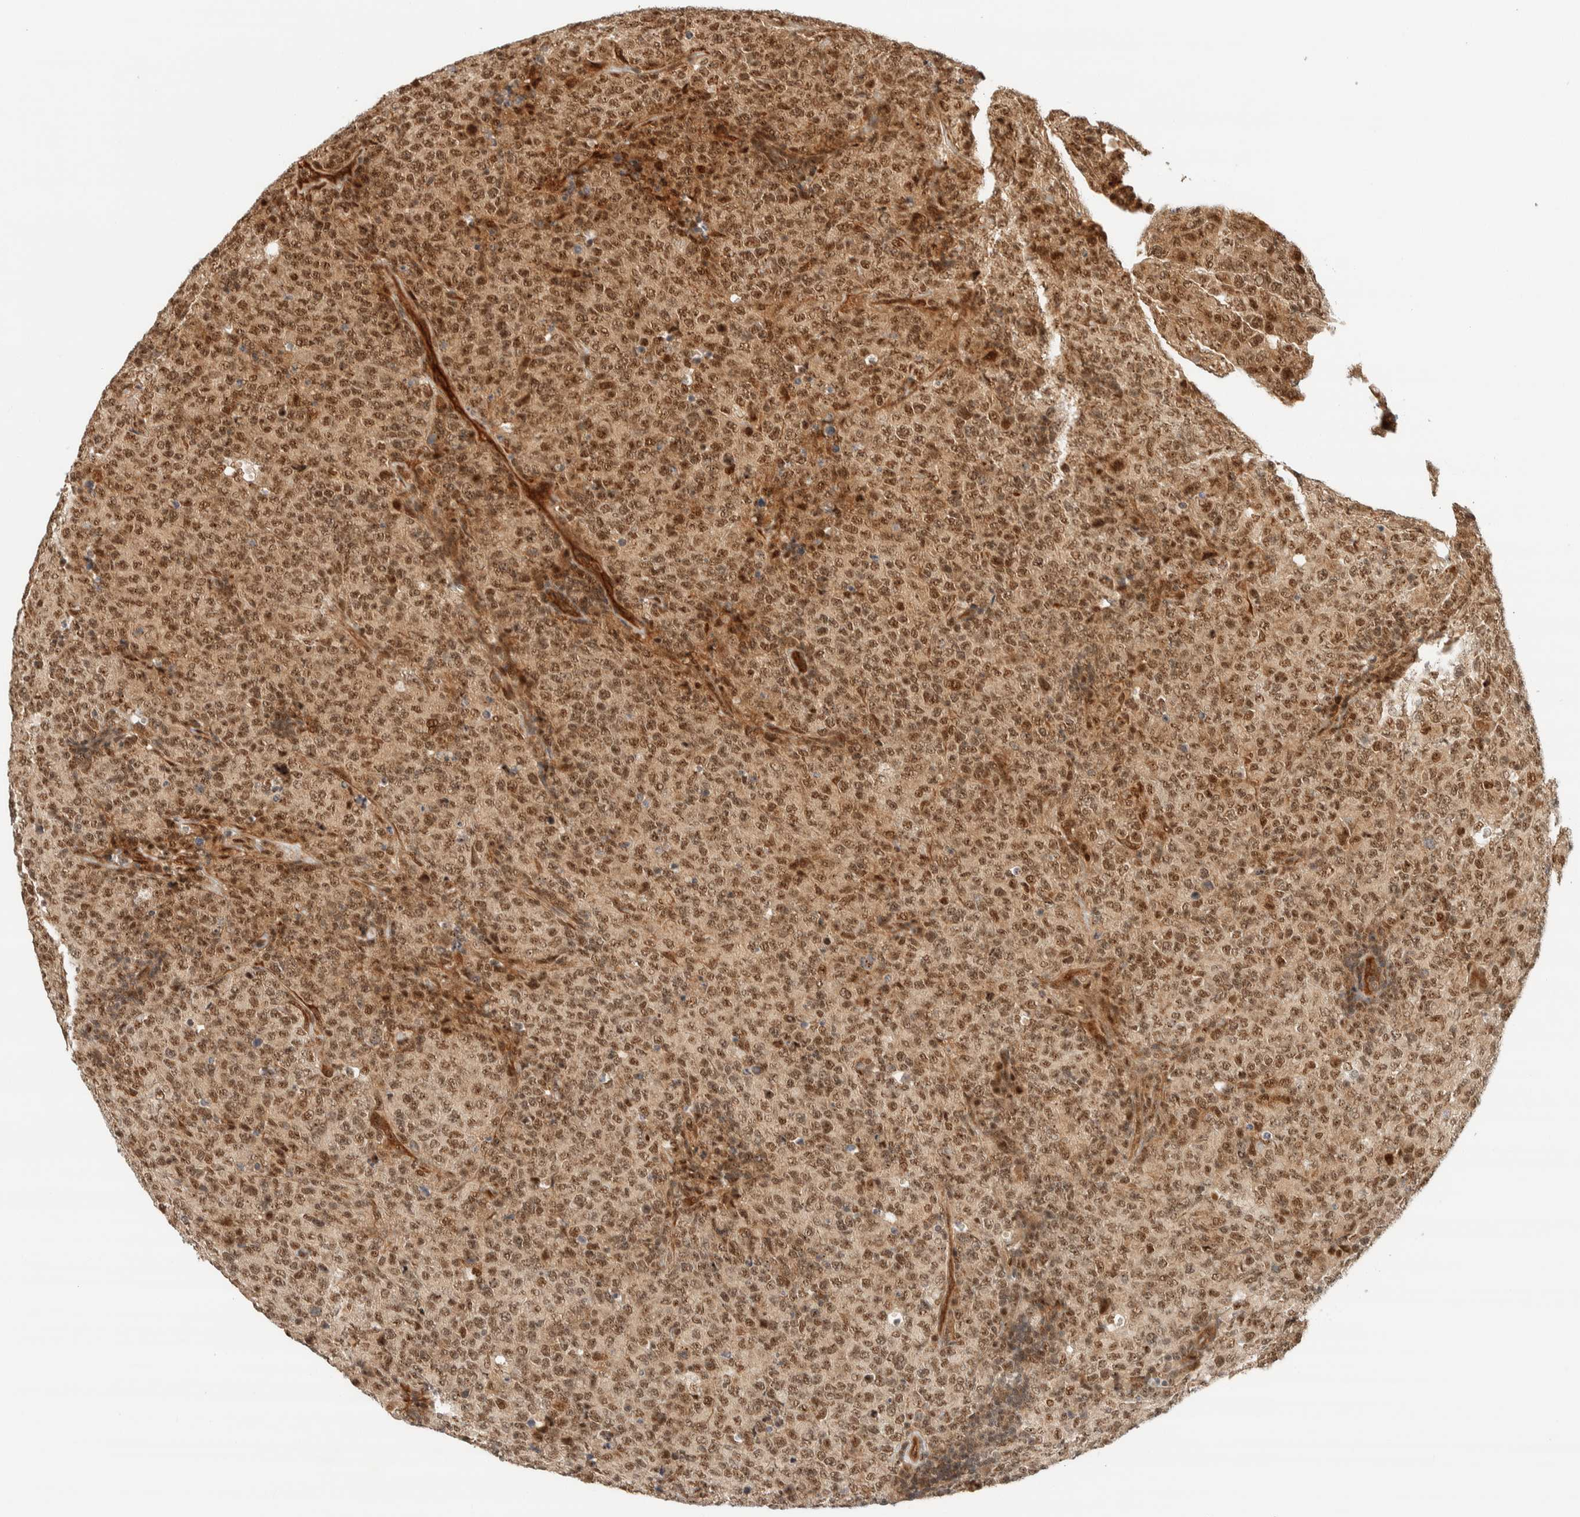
{"staining": {"intensity": "moderate", "quantity": ">75%", "location": "nuclear"}, "tissue": "lymphoma", "cell_type": "Tumor cells", "image_type": "cancer", "snomed": [{"axis": "morphology", "description": "Malignant lymphoma, non-Hodgkin's type, High grade"}, {"axis": "topography", "description": "Tonsil"}], "caption": "Immunohistochemistry micrograph of neoplastic tissue: human lymphoma stained using immunohistochemistry (IHC) exhibits medium levels of moderate protein expression localized specifically in the nuclear of tumor cells, appearing as a nuclear brown color.", "gene": "SIK1", "patient": {"sex": "female", "age": 36}}